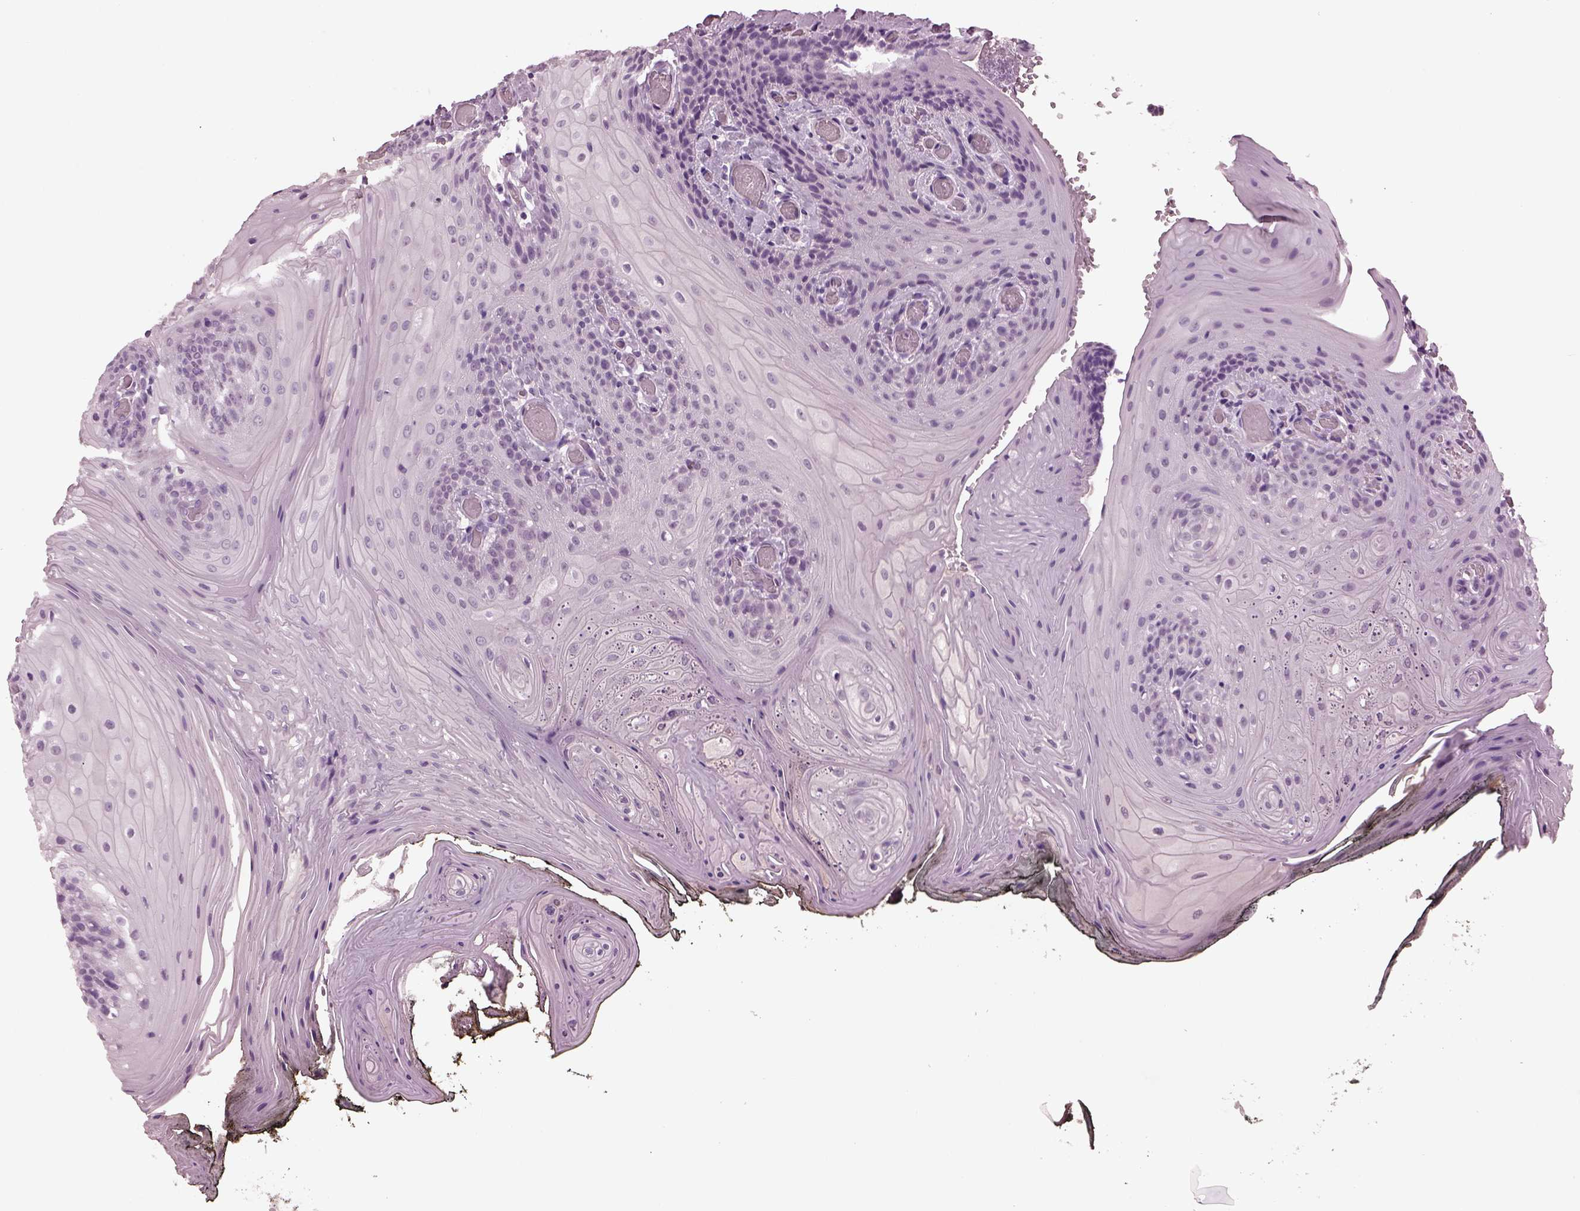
{"staining": {"intensity": "negative", "quantity": "none", "location": "none"}, "tissue": "oral mucosa", "cell_type": "Squamous epithelial cells", "image_type": "normal", "snomed": [{"axis": "morphology", "description": "Normal tissue, NOS"}, {"axis": "topography", "description": "Oral tissue"}], "caption": "Oral mucosa stained for a protein using IHC demonstrates no expression squamous epithelial cells.", "gene": "SLC6A17", "patient": {"sex": "male", "age": 9}}